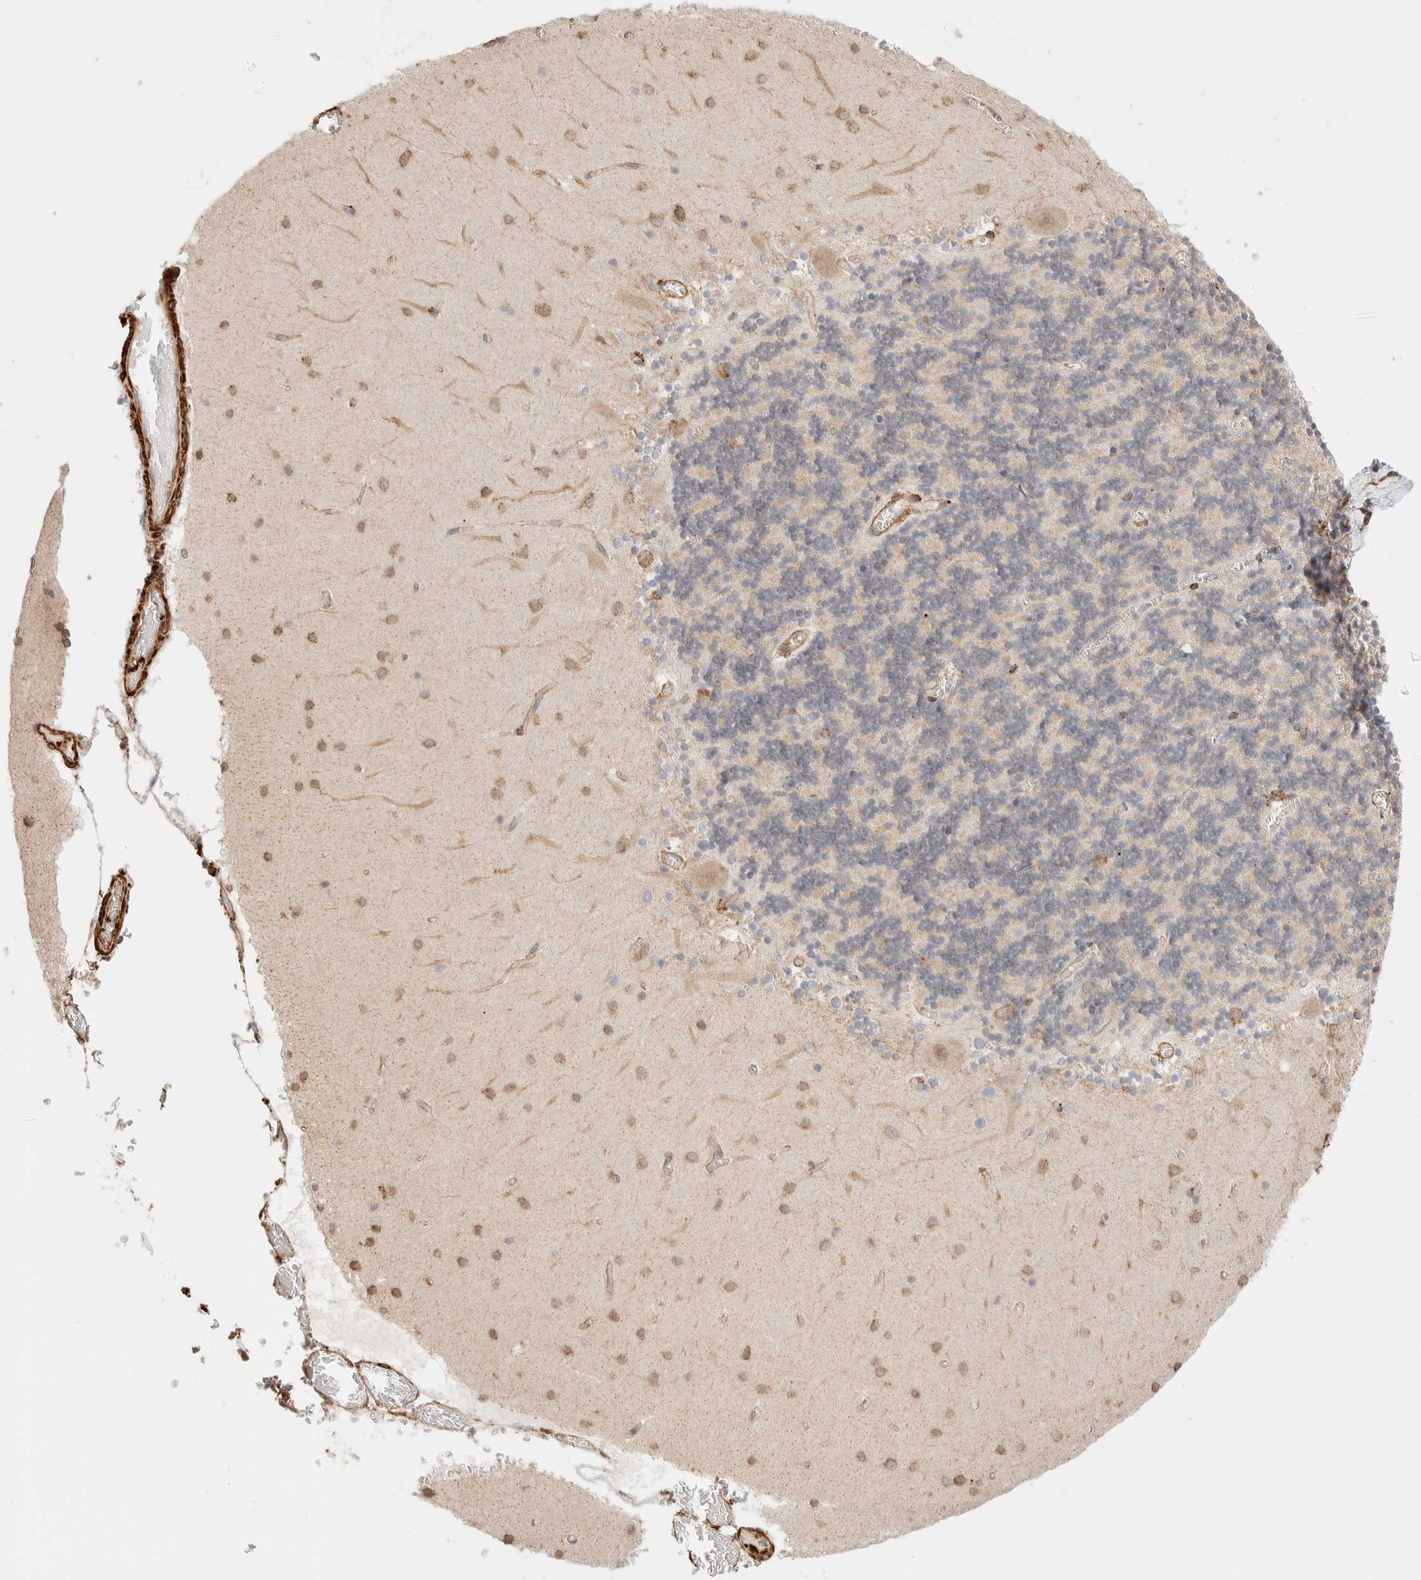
{"staining": {"intensity": "weak", "quantity": "<25%", "location": "cytoplasmic/membranous"}, "tissue": "cerebellum", "cell_type": "Cells in granular layer", "image_type": "normal", "snomed": [{"axis": "morphology", "description": "Normal tissue, NOS"}, {"axis": "topography", "description": "Cerebellum"}], "caption": "Cells in granular layer are negative for protein expression in unremarkable human cerebellum. The staining is performed using DAB brown chromogen with nuclei counter-stained in using hematoxylin.", "gene": "INTS1", "patient": {"sex": "female", "age": 28}}